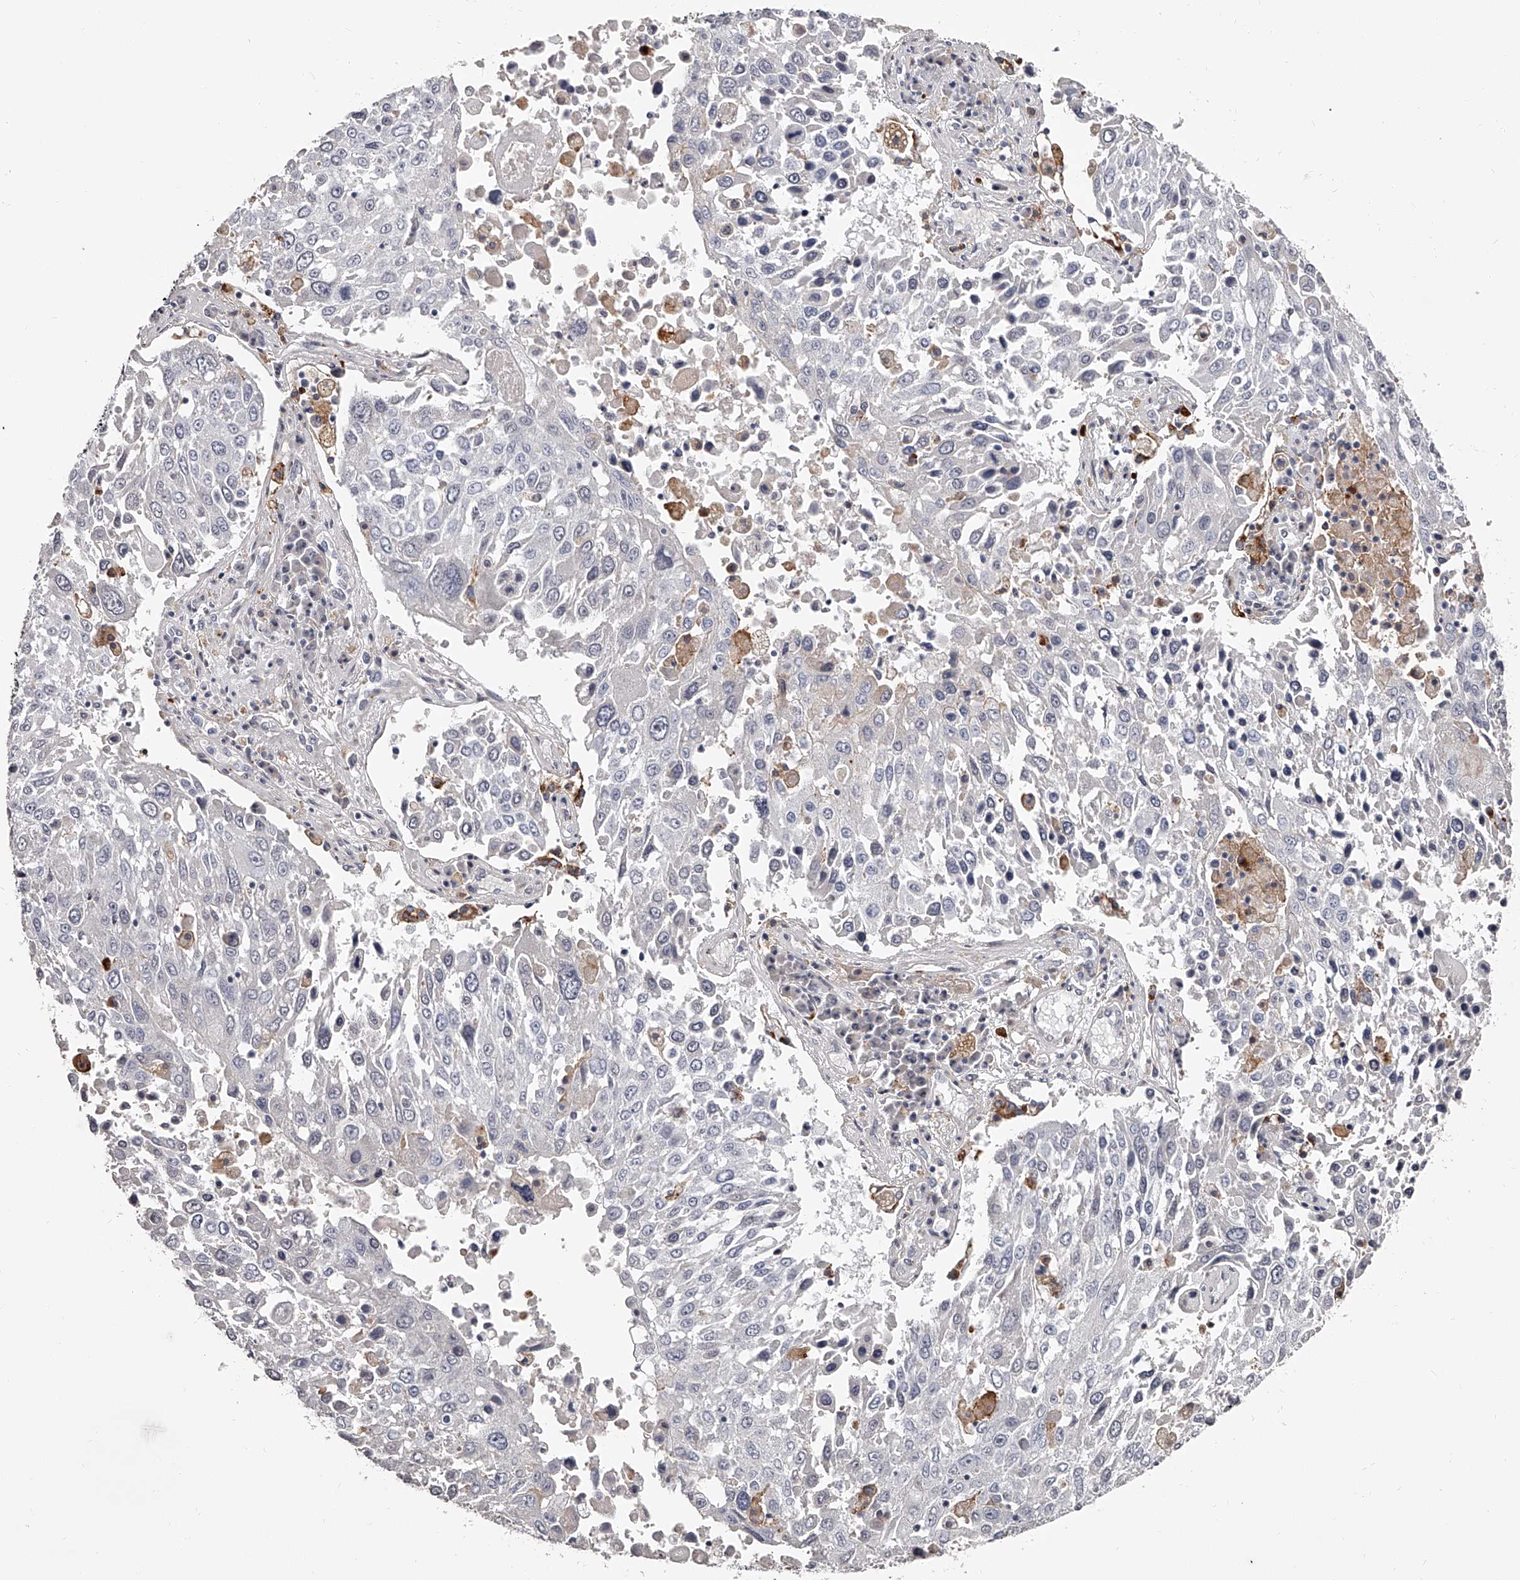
{"staining": {"intensity": "negative", "quantity": "none", "location": "none"}, "tissue": "lung cancer", "cell_type": "Tumor cells", "image_type": "cancer", "snomed": [{"axis": "morphology", "description": "Squamous cell carcinoma, NOS"}, {"axis": "topography", "description": "Lung"}], "caption": "Immunohistochemistry photomicrograph of human lung cancer (squamous cell carcinoma) stained for a protein (brown), which exhibits no expression in tumor cells.", "gene": "PACSIN1", "patient": {"sex": "male", "age": 65}}